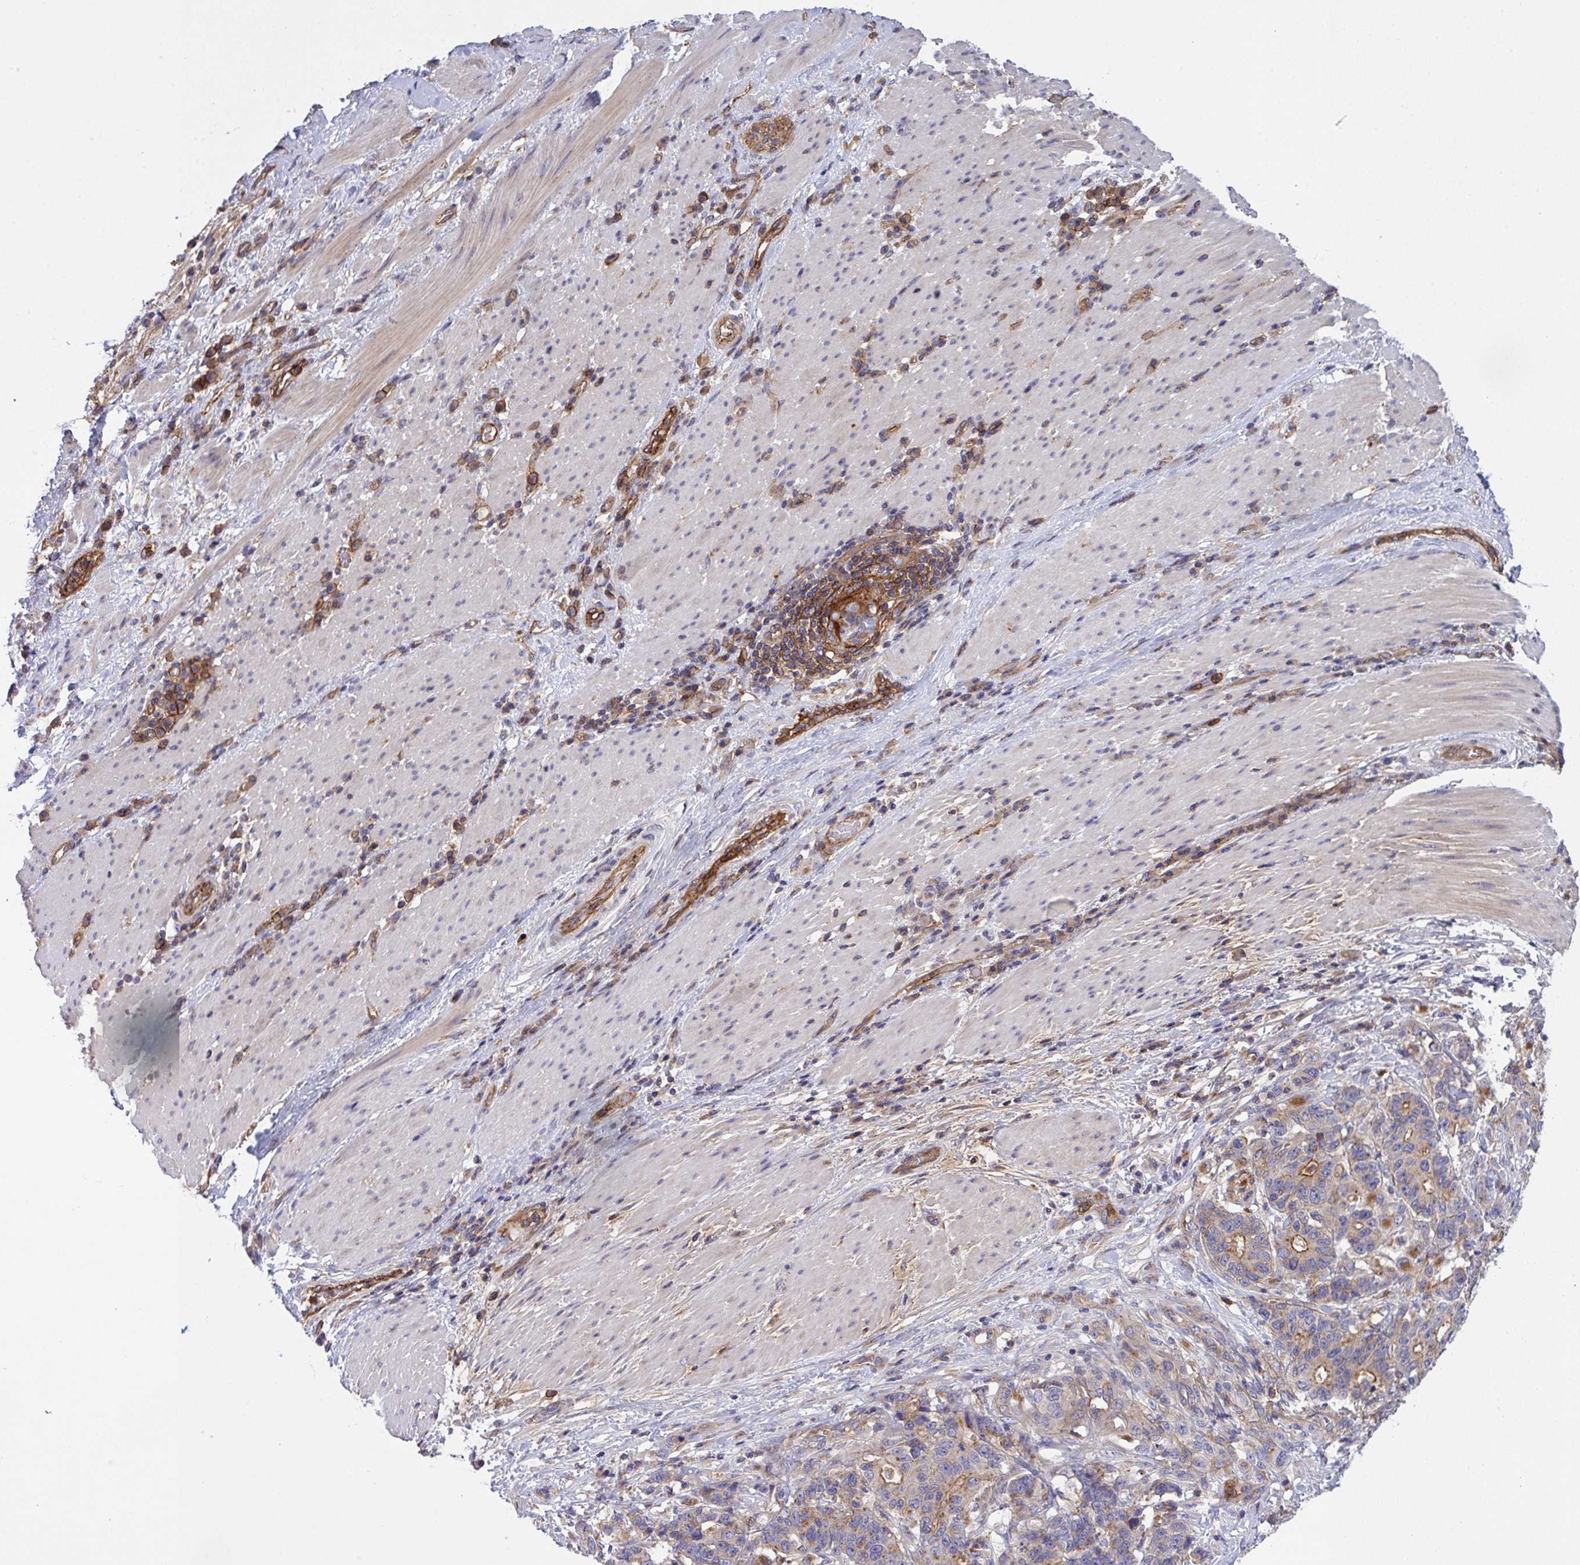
{"staining": {"intensity": "moderate", "quantity": "<25%", "location": "cytoplasmic/membranous"}, "tissue": "stomach cancer", "cell_type": "Tumor cells", "image_type": "cancer", "snomed": [{"axis": "morphology", "description": "Normal tissue, NOS"}, {"axis": "morphology", "description": "Adenocarcinoma, NOS"}, {"axis": "topography", "description": "Stomach"}], "caption": "Stomach cancer (adenocarcinoma) was stained to show a protein in brown. There is low levels of moderate cytoplasmic/membranous positivity in about <25% of tumor cells.", "gene": "C4orf36", "patient": {"sex": "female", "age": 64}}